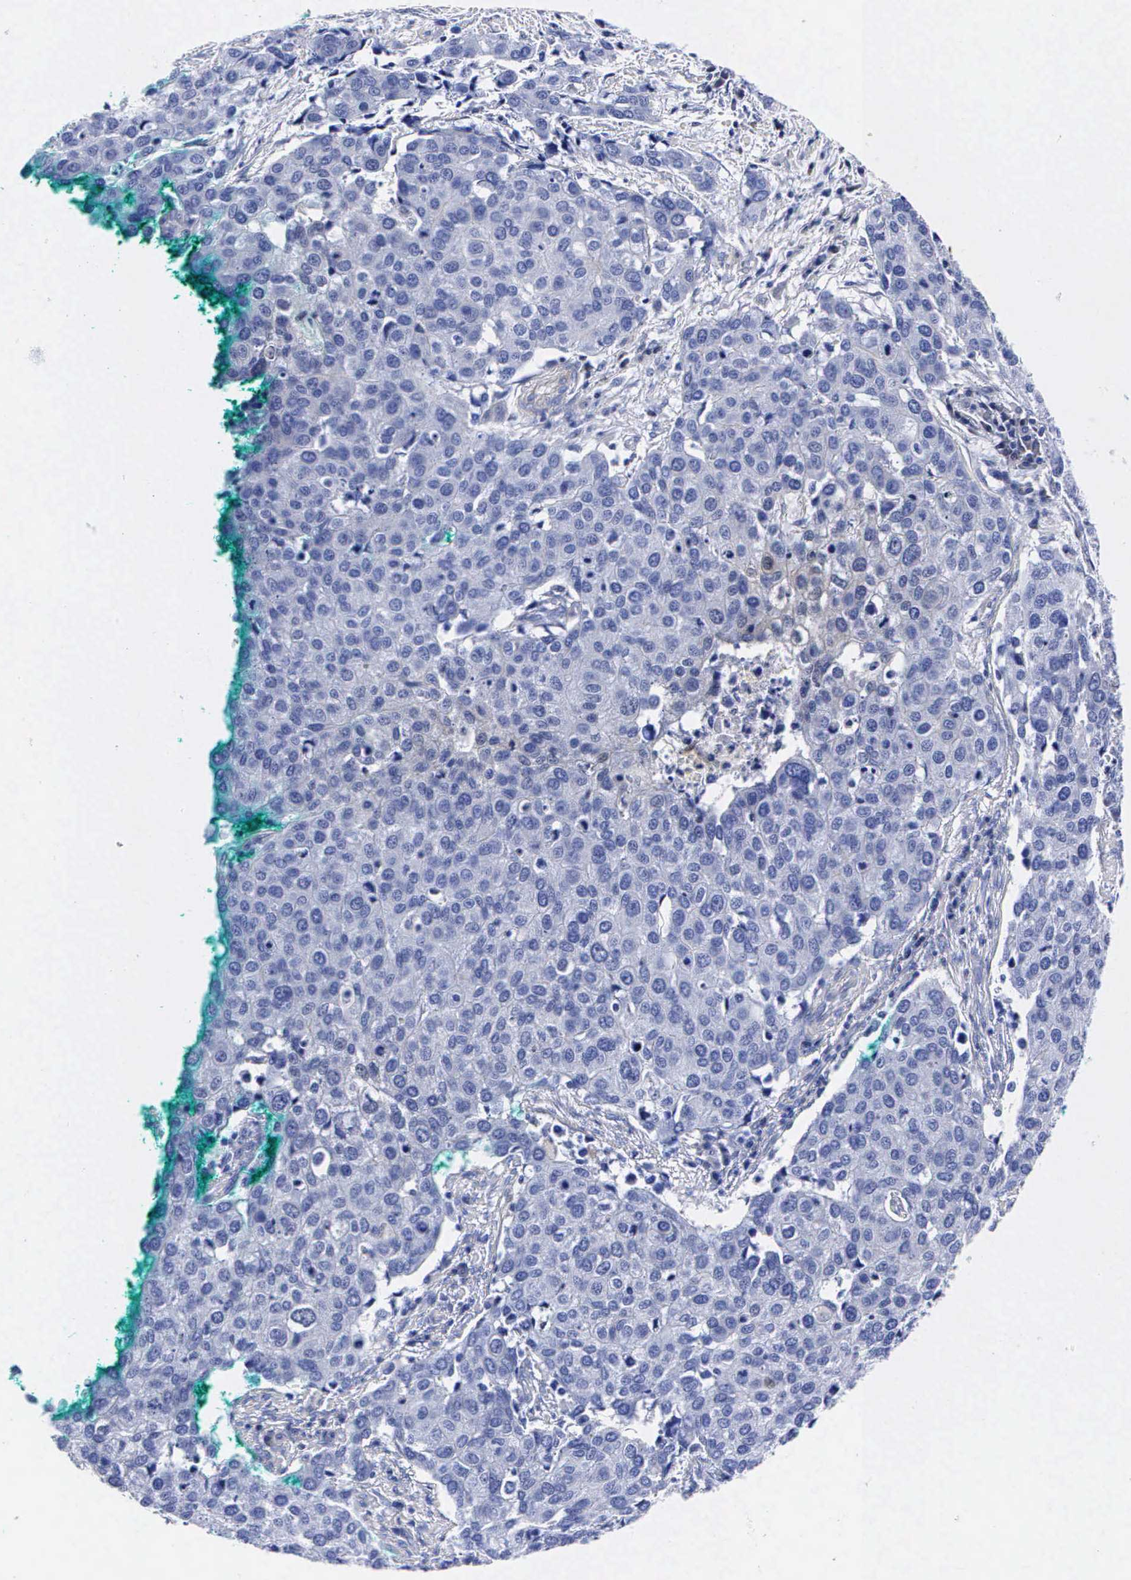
{"staining": {"intensity": "negative", "quantity": "none", "location": "none"}, "tissue": "cervical cancer", "cell_type": "Tumor cells", "image_type": "cancer", "snomed": [{"axis": "morphology", "description": "Squamous cell carcinoma, NOS"}, {"axis": "topography", "description": "Cervix"}], "caption": "DAB immunohistochemical staining of human cervical squamous cell carcinoma demonstrates no significant staining in tumor cells. Brightfield microscopy of IHC stained with DAB (3,3'-diaminobenzidine) (brown) and hematoxylin (blue), captured at high magnification.", "gene": "ENO2", "patient": {"sex": "female", "age": 54}}